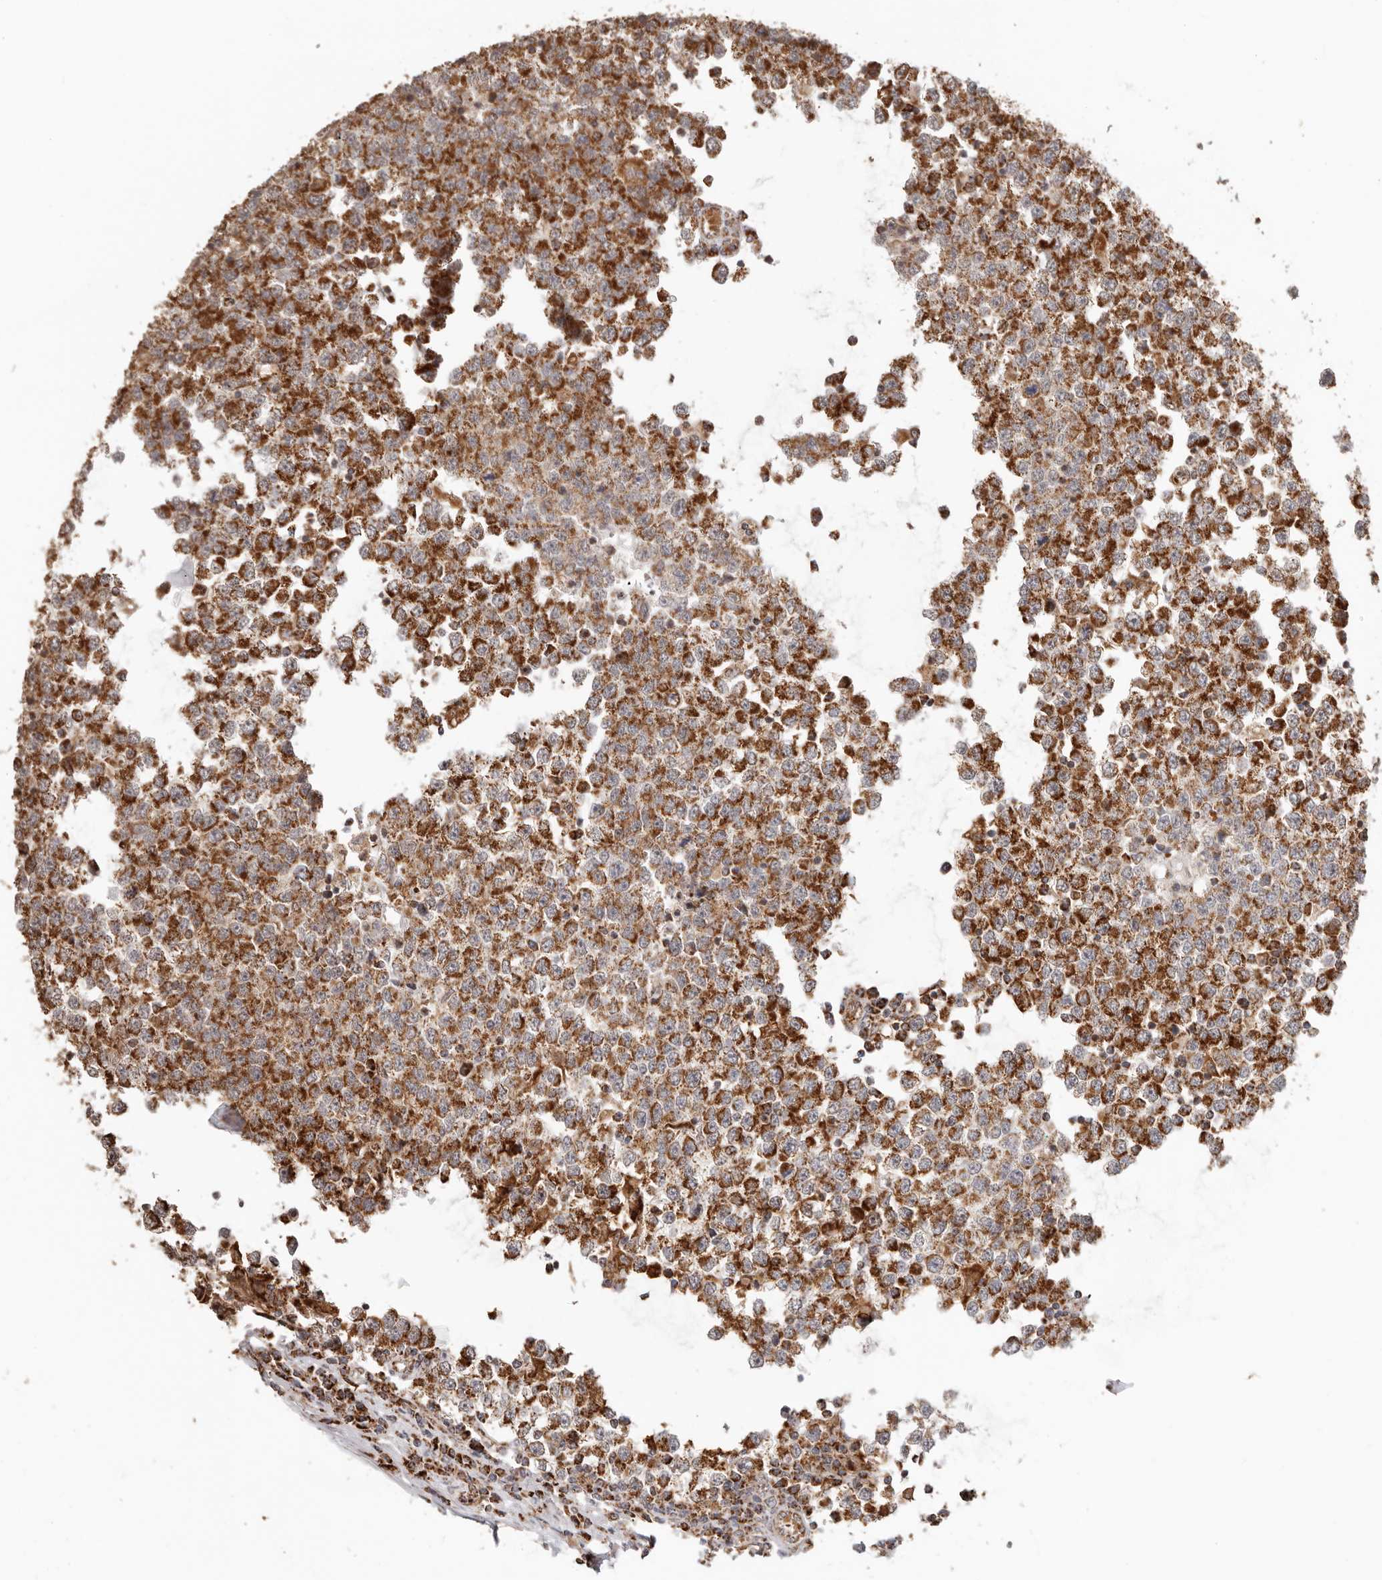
{"staining": {"intensity": "strong", "quantity": ">75%", "location": "cytoplasmic/membranous"}, "tissue": "testis cancer", "cell_type": "Tumor cells", "image_type": "cancer", "snomed": [{"axis": "morphology", "description": "Seminoma, NOS"}, {"axis": "topography", "description": "Testis"}], "caption": "IHC photomicrograph of human testis cancer stained for a protein (brown), which displays high levels of strong cytoplasmic/membranous staining in about >75% of tumor cells.", "gene": "NDUFB11", "patient": {"sex": "male", "age": 65}}